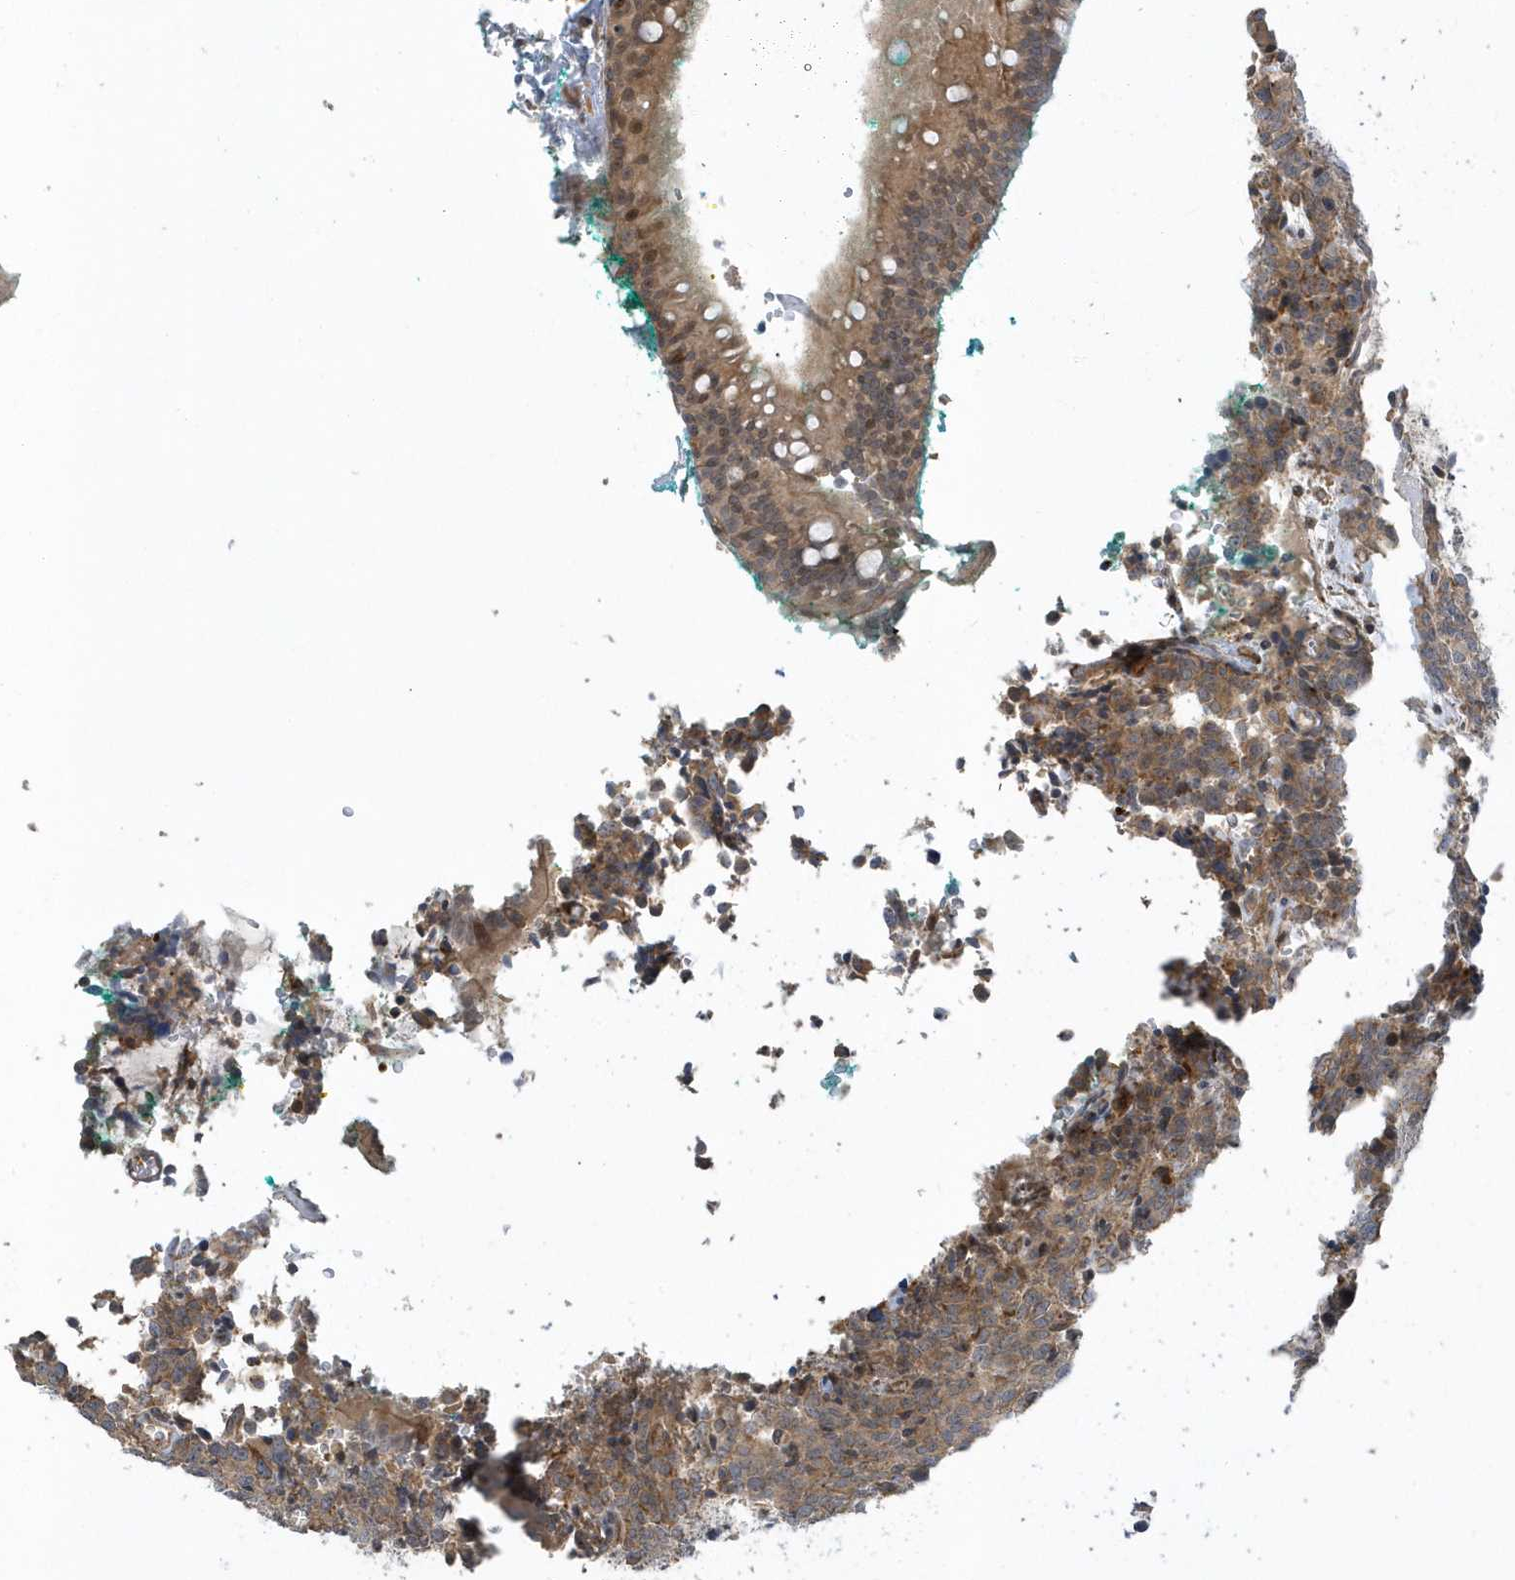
{"staining": {"intensity": "weak", "quantity": ">75%", "location": "cytoplasmic/membranous"}, "tissue": "carcinoid", "cell_type": "Tumor cells", "image_type": "cancer", "snomed": [{"axis": "morphology", "description": "Carcinoid, malignant, NOS"}, {"axis": "topography", "description": "Lung"}], "caption": "Human malignant carcinoid stained with a protein marker displays weak staining in tumor cells.", "gene": "ZBTB8A", "patient": {"sex": "female", "age": 46}}